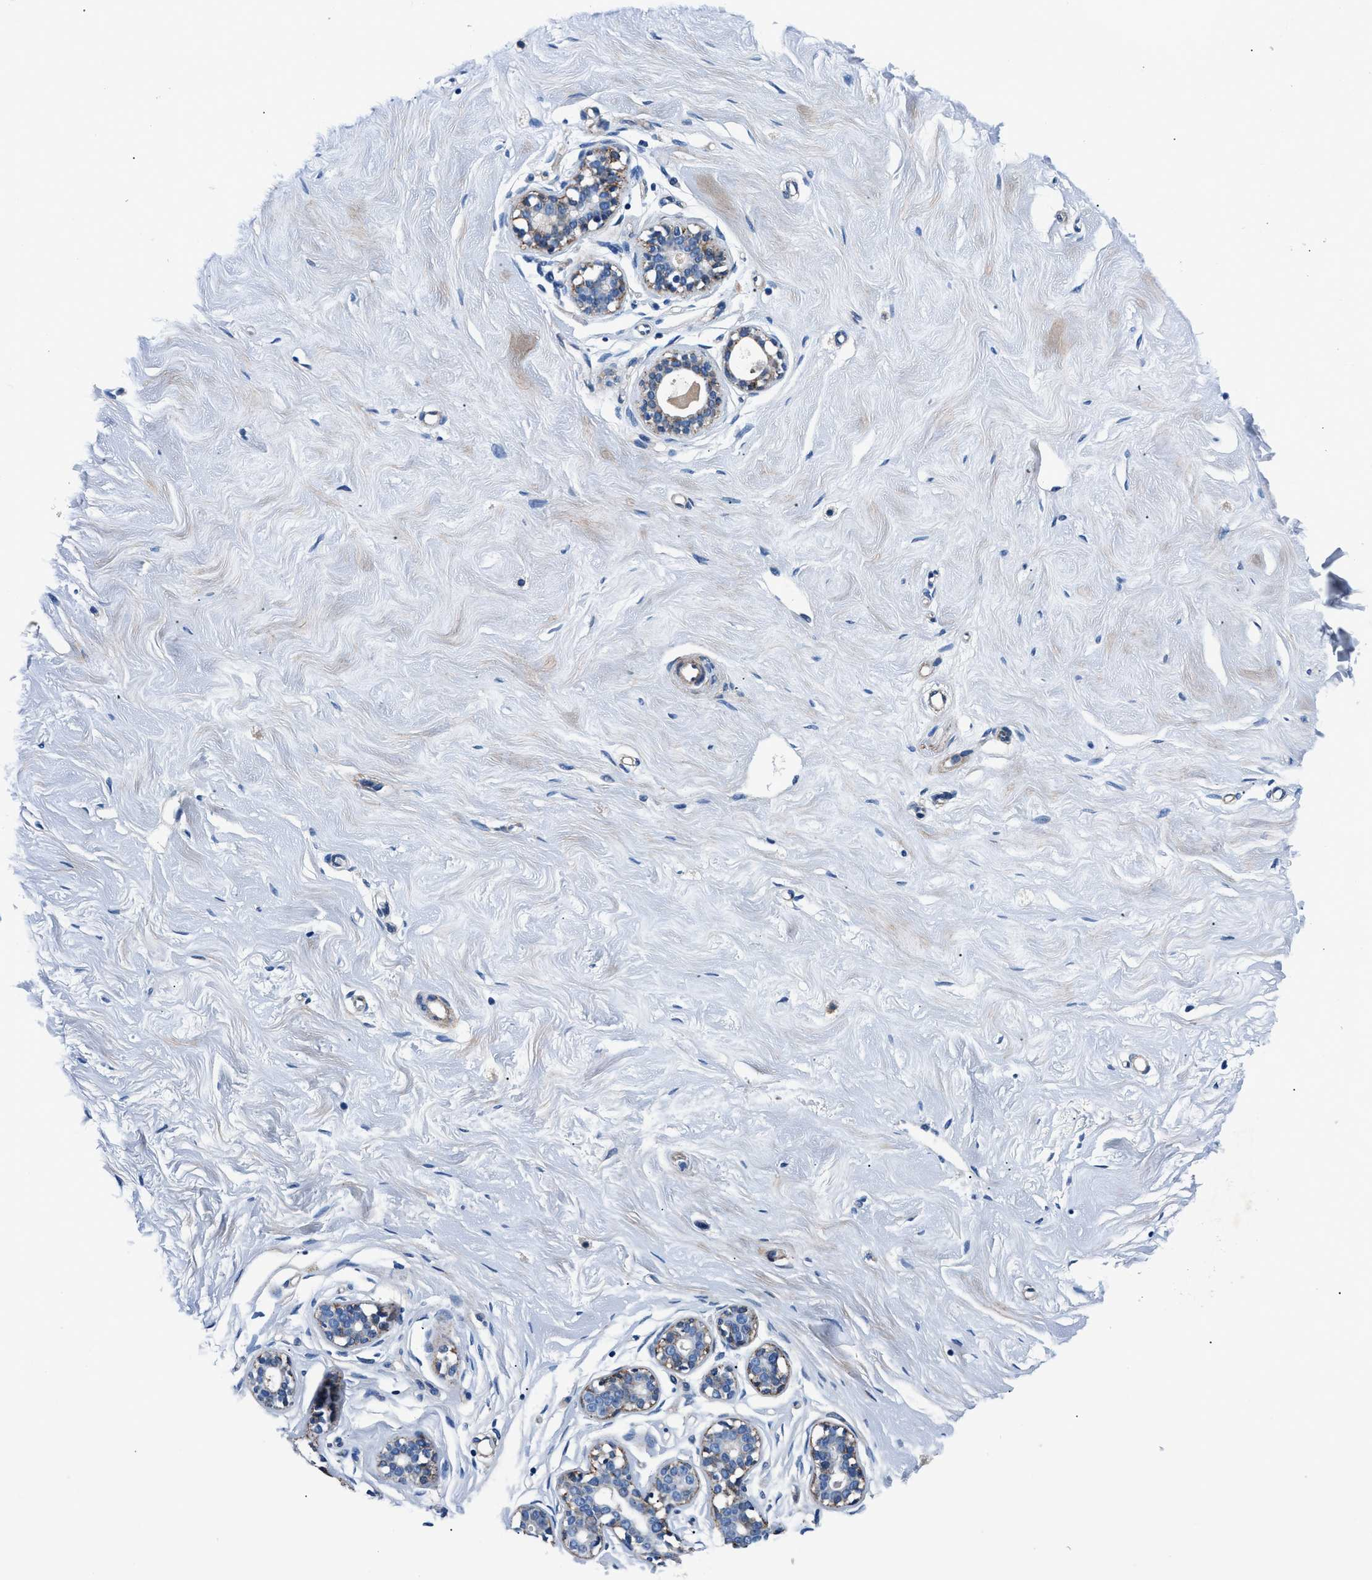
{"staining": {"intensity": "negative", "quantity": "none", "location": "none"}, "tissue": "breast", "cell_type": "Adipocytes", "image_type": "normal", "snomed": [{"axis": "morphology", "description": "Normal tissue, NOS"}, {"axis": "topography", "description": "Breast"}], "caption": "The immunohistochemistry (IHC) histopathology image has no significant positivity in adipocytes of breast. (Stains: DAB IHC with hematoxylin counter stain, Microscopy: brightfield microscopy at high magnification).", "gene": "DAG1", "patient": {"sex": "female", "age": 23}}